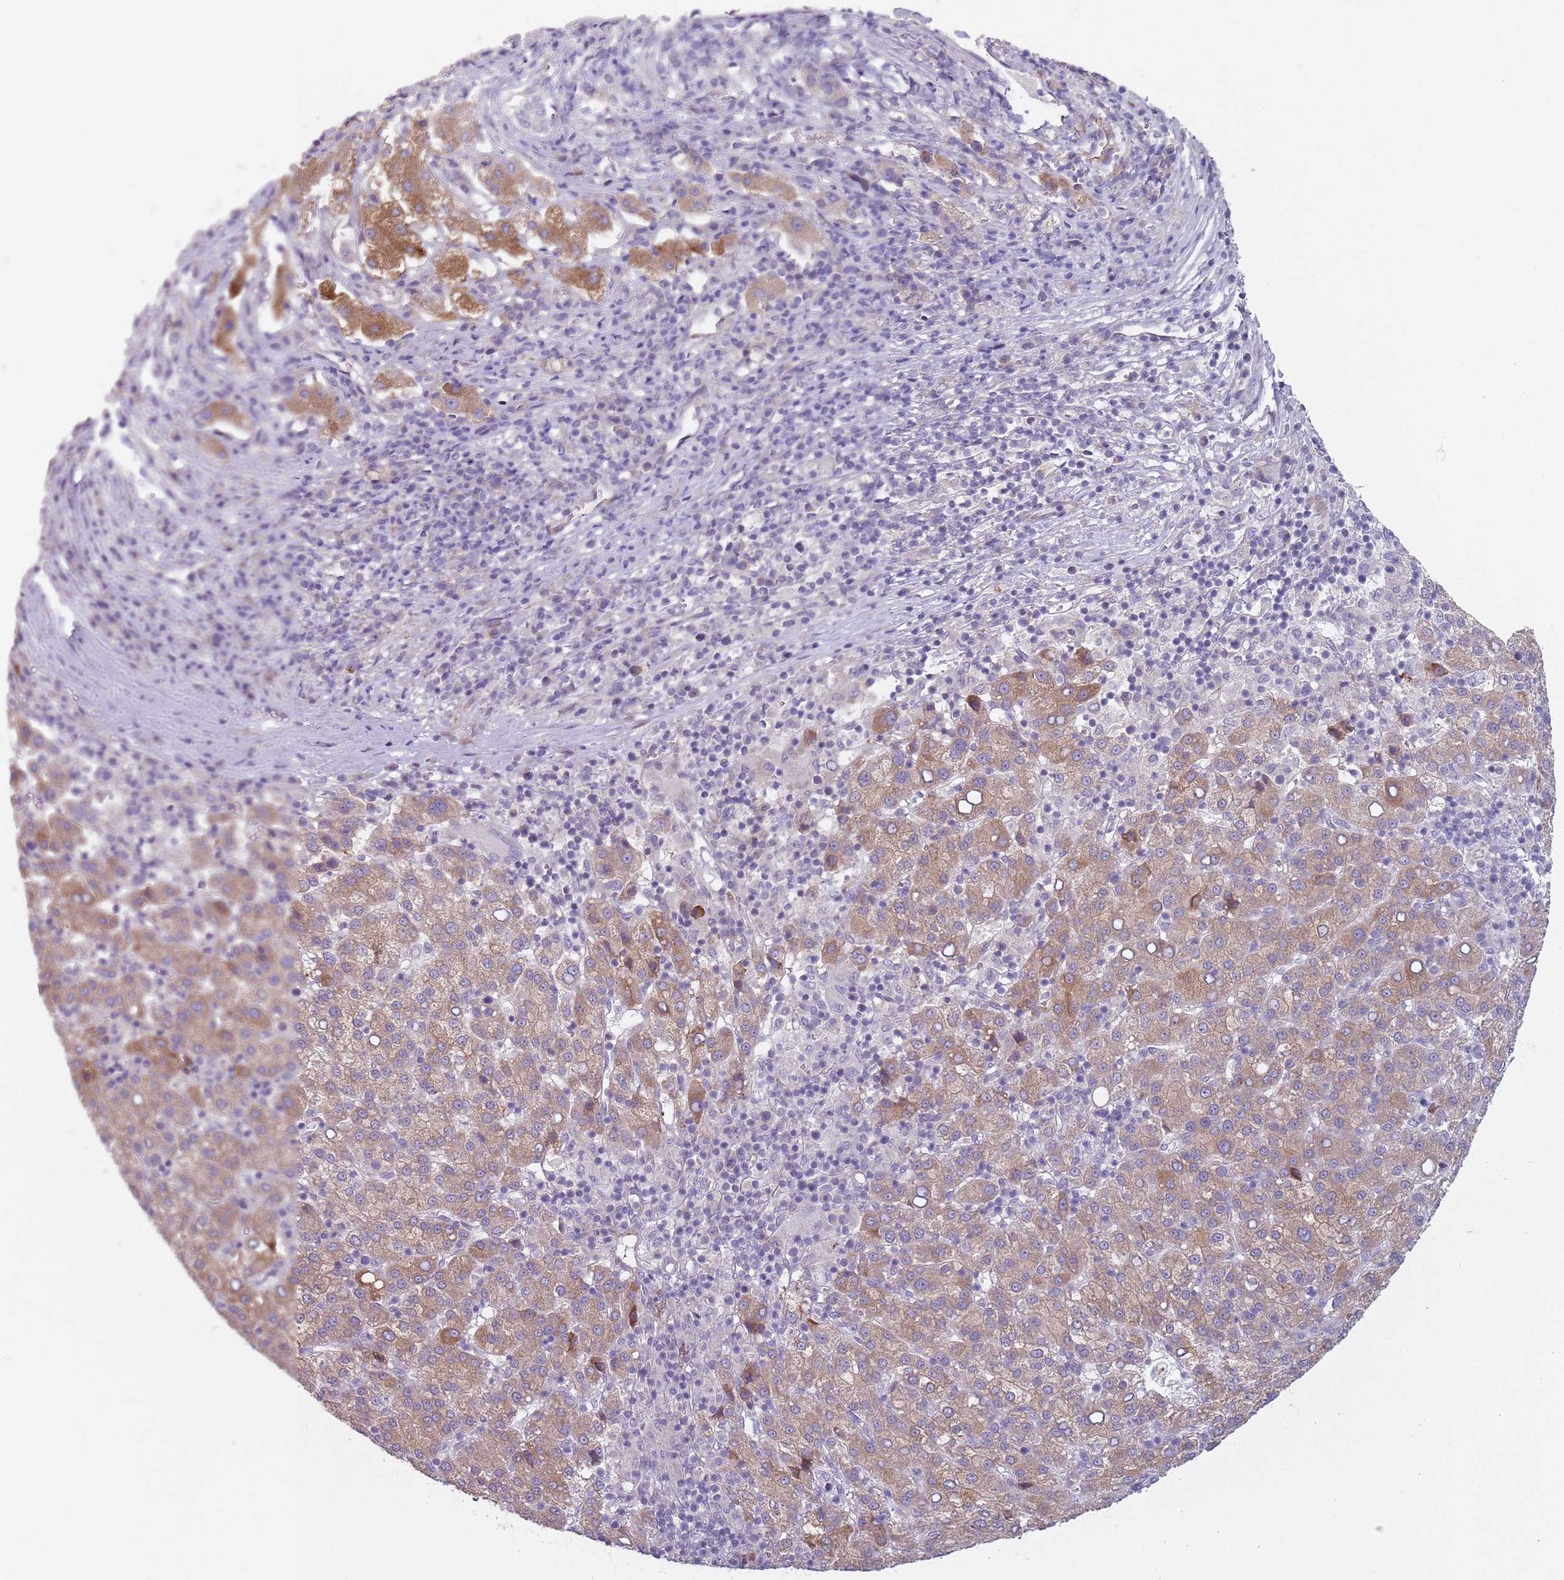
{"staining": {"intensity": "moderate", "quantity": ">75%", "location": "cytoplasmic/membranous"}, "tissue": "liver cancer", "cell_type": "Tumor cells", "image_type": "cancer", "snomed": [{"axis": "morphology", "description": "Carcinoma, Hepatocellular, NOS"}, {"axis": "topography", "description": "Liver"}], "caption": "High-magnification brightfield microscopy of hepatocellular carcinoma (liver) stained with DAB (brown) and counterstained with hematoxylin (blue). tumor cells exhibit moderate cytoplasmic/membranous staining is seen in approximately>75% of cells. (DAB IHC, brown staining for protein, blue staining for nuclei).", "gene": "ZNF583", "patient": {"sex": "female", "age": 58}}